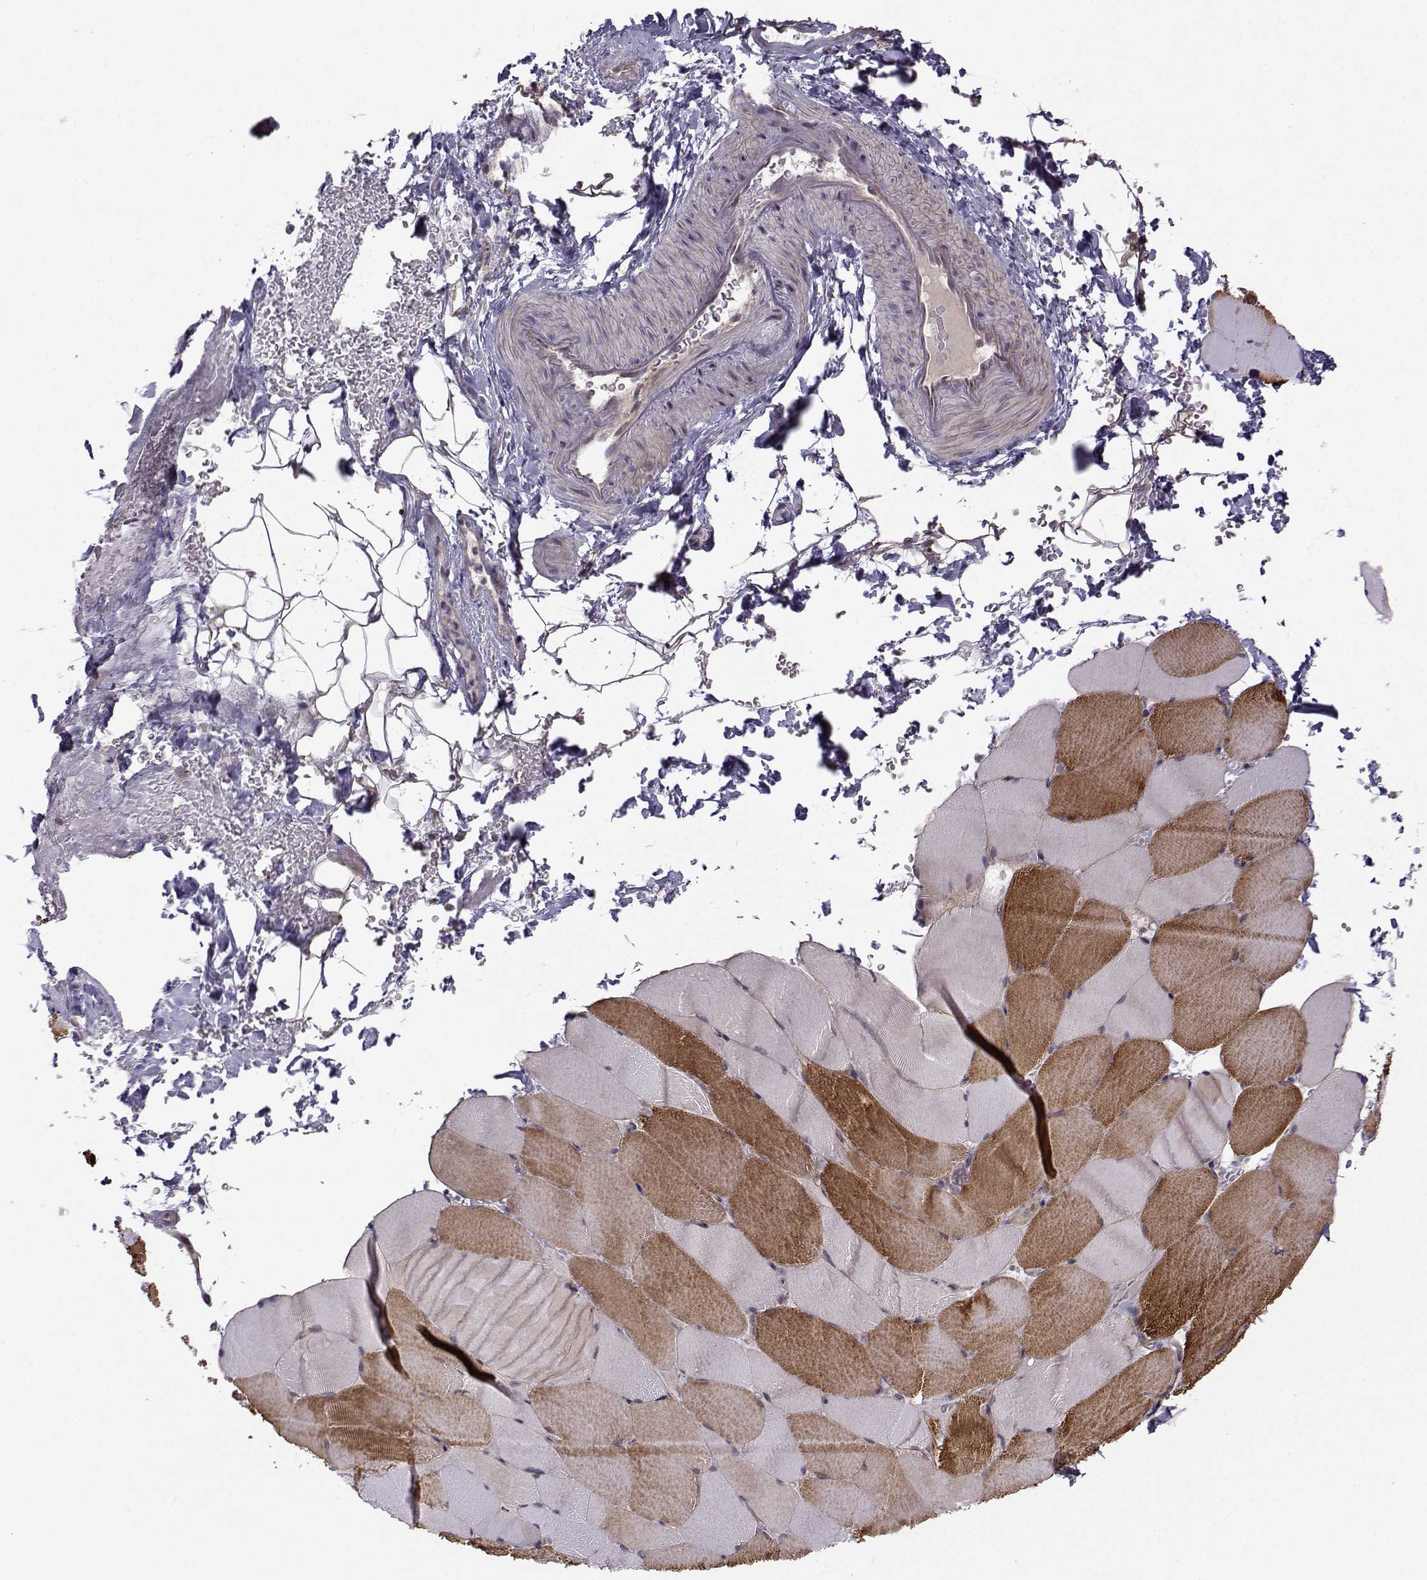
{"staining": {"intensity": "strong", "quantity": "25%-75%", "location": "cytoplasmic/membranous"}, "tissue": "skeletal muscle", "cell_type": "Myocytes", "image_type": "normal", "snomed": [{"axis": "morphology", "description": "Normal tissue, NOS"}, {"axis": "topography", "description": "Skeletal muscle"}], "caption": "Immunohistochemical staining of benign human skeletal muscle exhibits 25%-75% levels of strong cytoplasmic/membranous protein positivity in approximately 25%-75% of myocytes.", "gene": "NECAB3", "patient": {"sex": "female", "age": 37}}